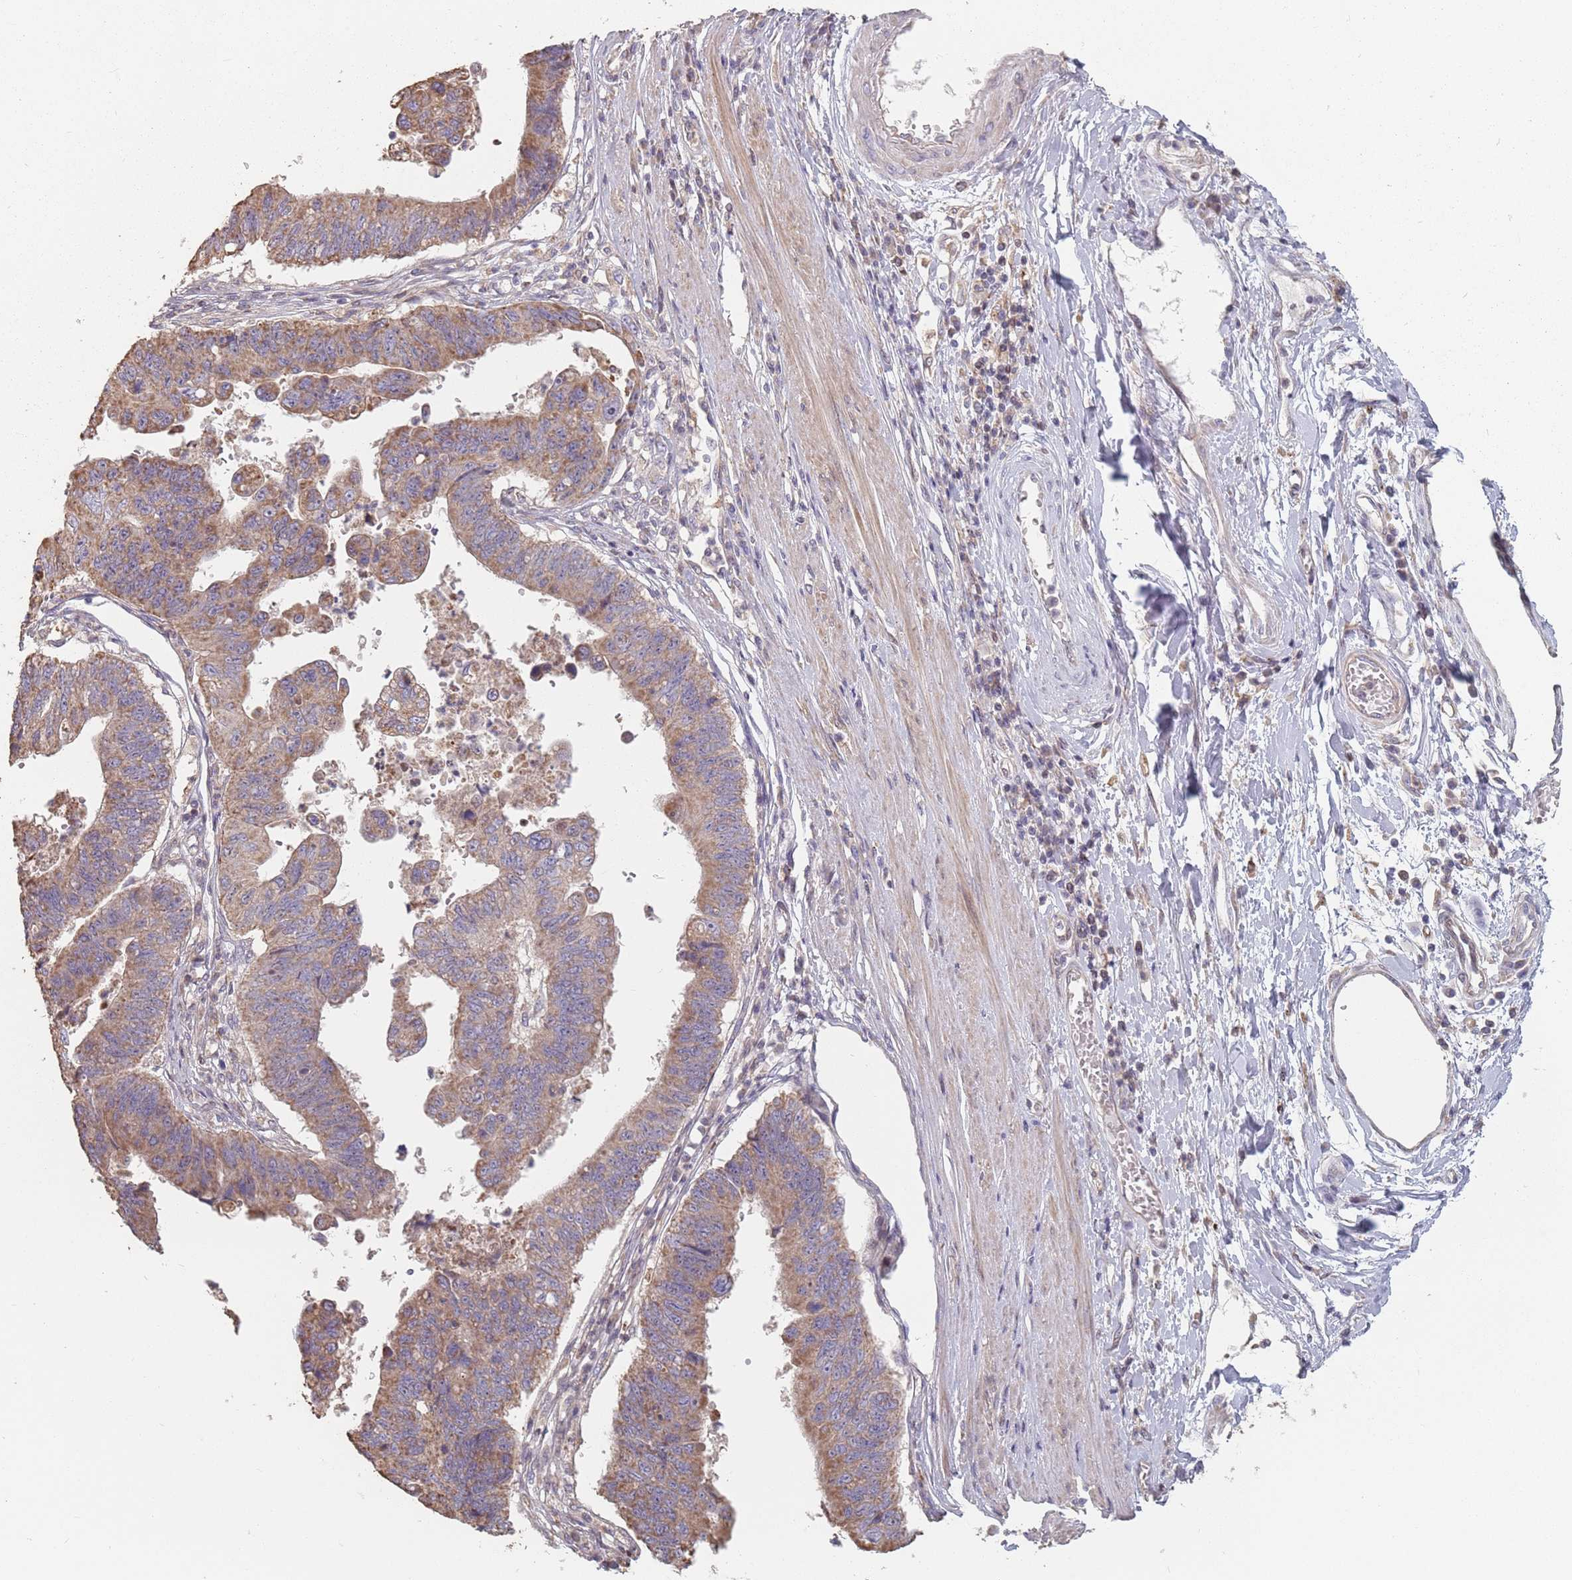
{"staining": {"intensity": "moderate", "quantity": ">75%", "location": "cytoplasmic/membranous"}, "tissue": "stomach cancer", "cell_type": "Tumor cells", "image_type": "cancer", "snomed": [{"axis": "morphology", "description": "Adenocarcinoma, NOS"}, {"axis": "topography", "description": "Stomach"}], "caption": "Immunohistochemistry (IHC) of stomach cancer displays medium levels of moderate cytoplasmic/membranous expression in approximately >75% of tumor cells.", "gene": "VPS52", "patient": {"sex": "male", "age": 59}}